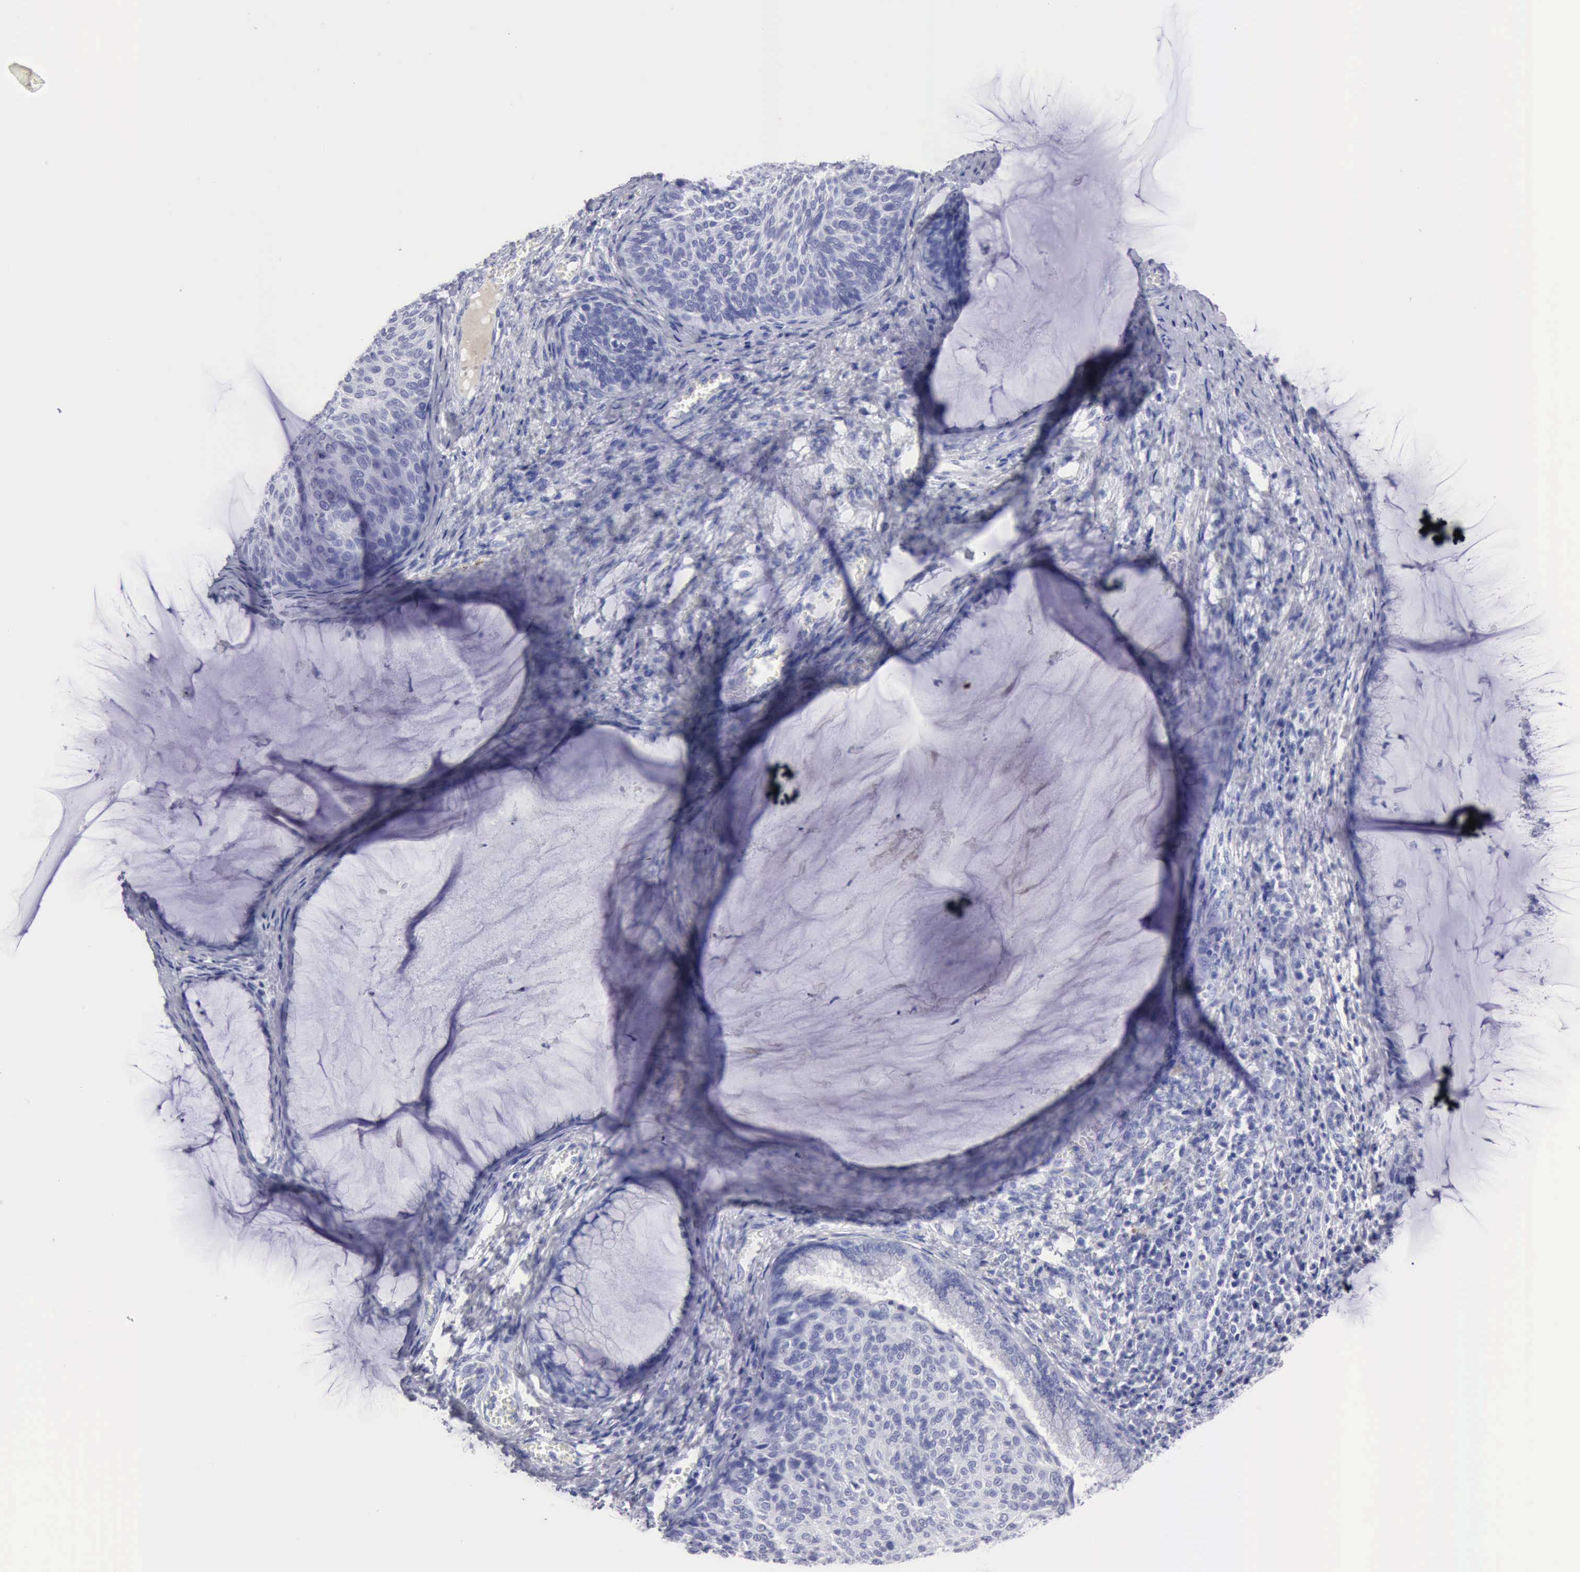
{"staining": {"intensity": "negative", "quantity": "none", "location": "none"}, "tissue": "cervical cancer", "cell_type": "Tumor cells", "image_type": "cancer", "snomed": [{"axis": "morphology", "description": "Squamous cell carcinoma, NOS"}, {"axis": "topography", "description": "Cervix"}], "caption": "Tumor cells show no significant protein positivity in cervical cancer.", "gene": "CYP19A1", "patient": {"sex": "female", "age": 36}}